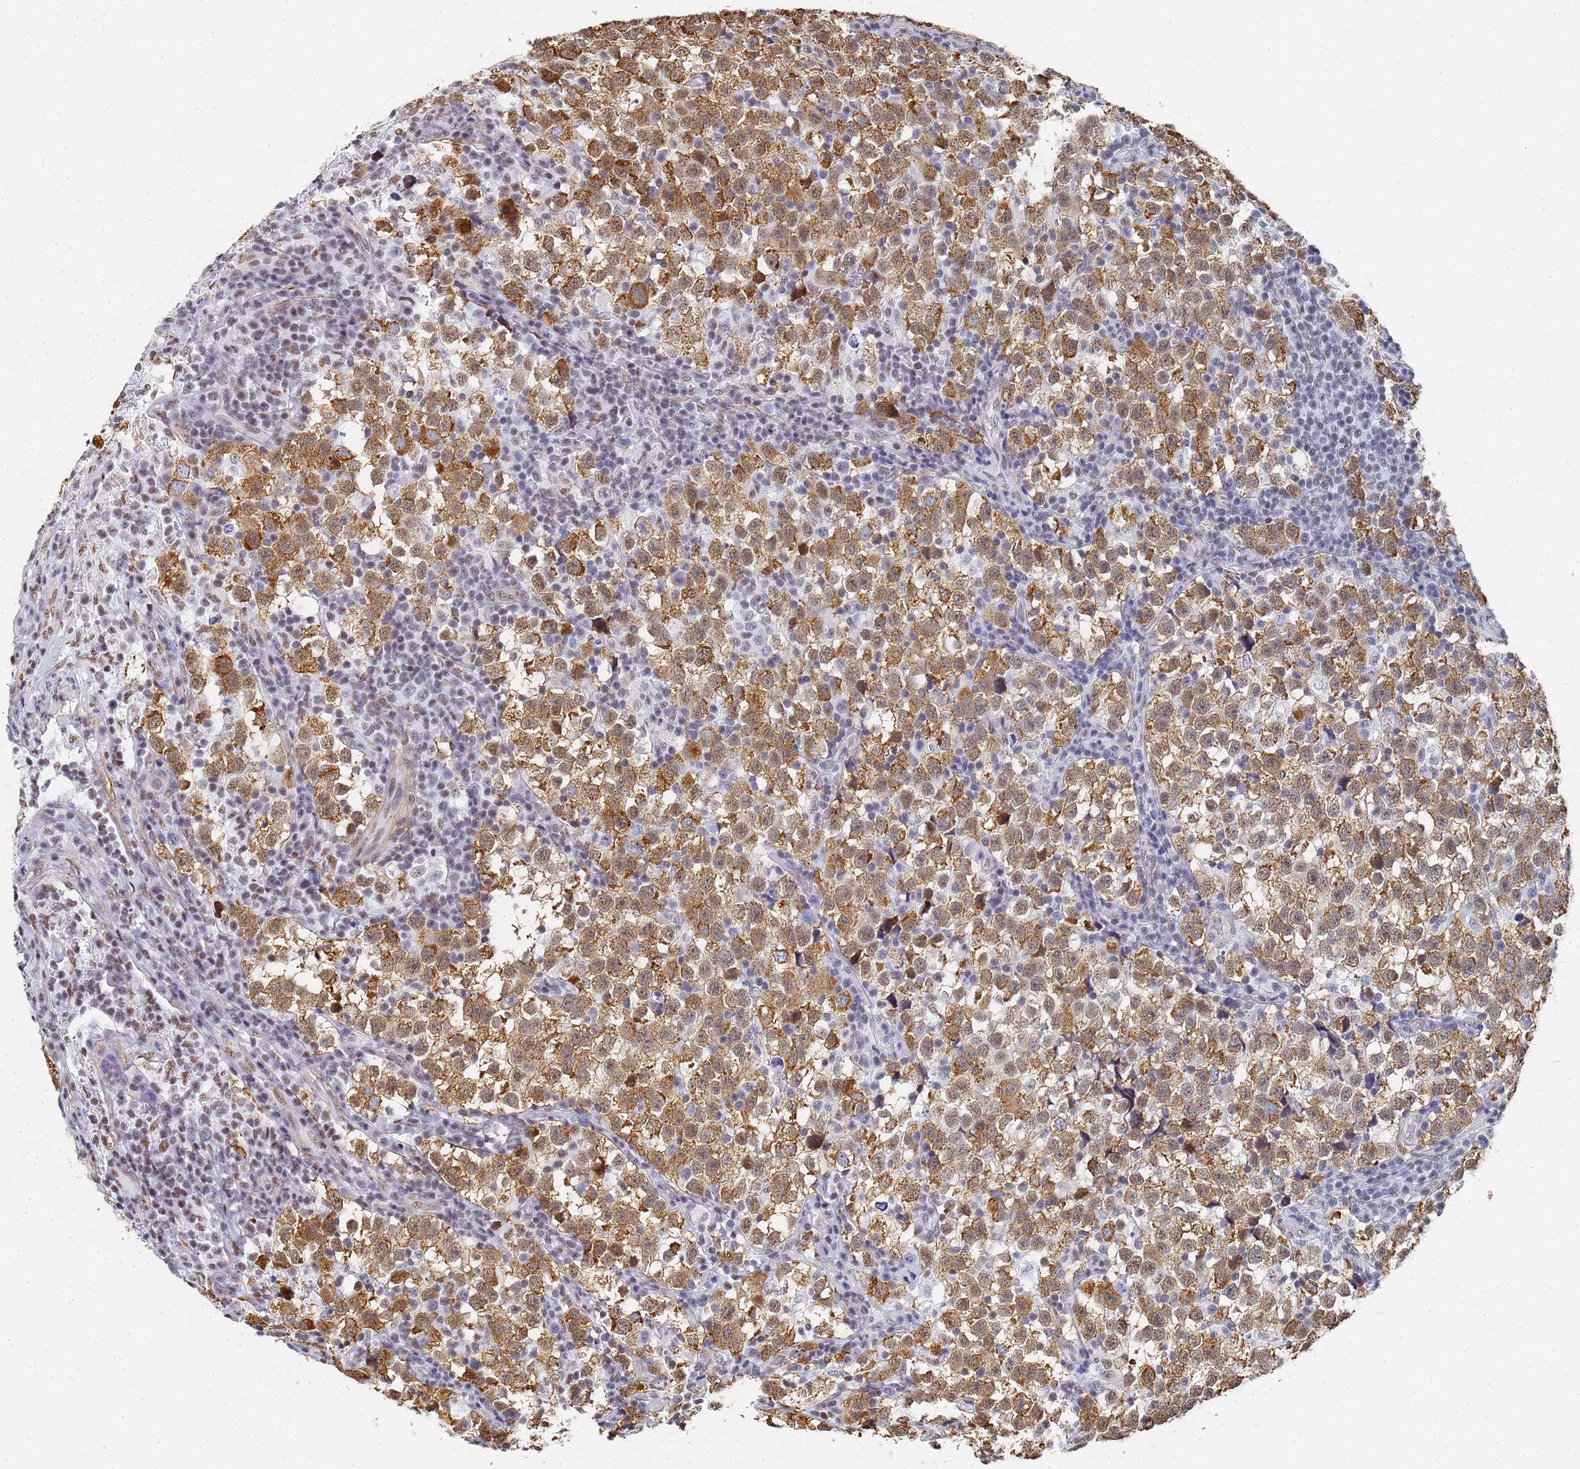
{"staining": {"intensity": "moderate", "quantity": ">75%", "location": "cytoplasmic/membranous,nuclear"}, "tissue": "testis cancer", "cell_type": "Tumor cells", "image_type": "cancer", "snomed": [{"axis": "morphology", "description": "Normal tissue, NOS"}, {"axis": "morphology", "description": "Seminoma, NOS"}, {"axis": "topography", "description": "Testis"}], "caption": "This is an image of IHC staining of testis cancer, which shows moderate expression in the cytoplasmic/membranous and nuclear of tumor cells.", "gene": "PRRT4", "patient": {"sex": "male", "age": 43}}